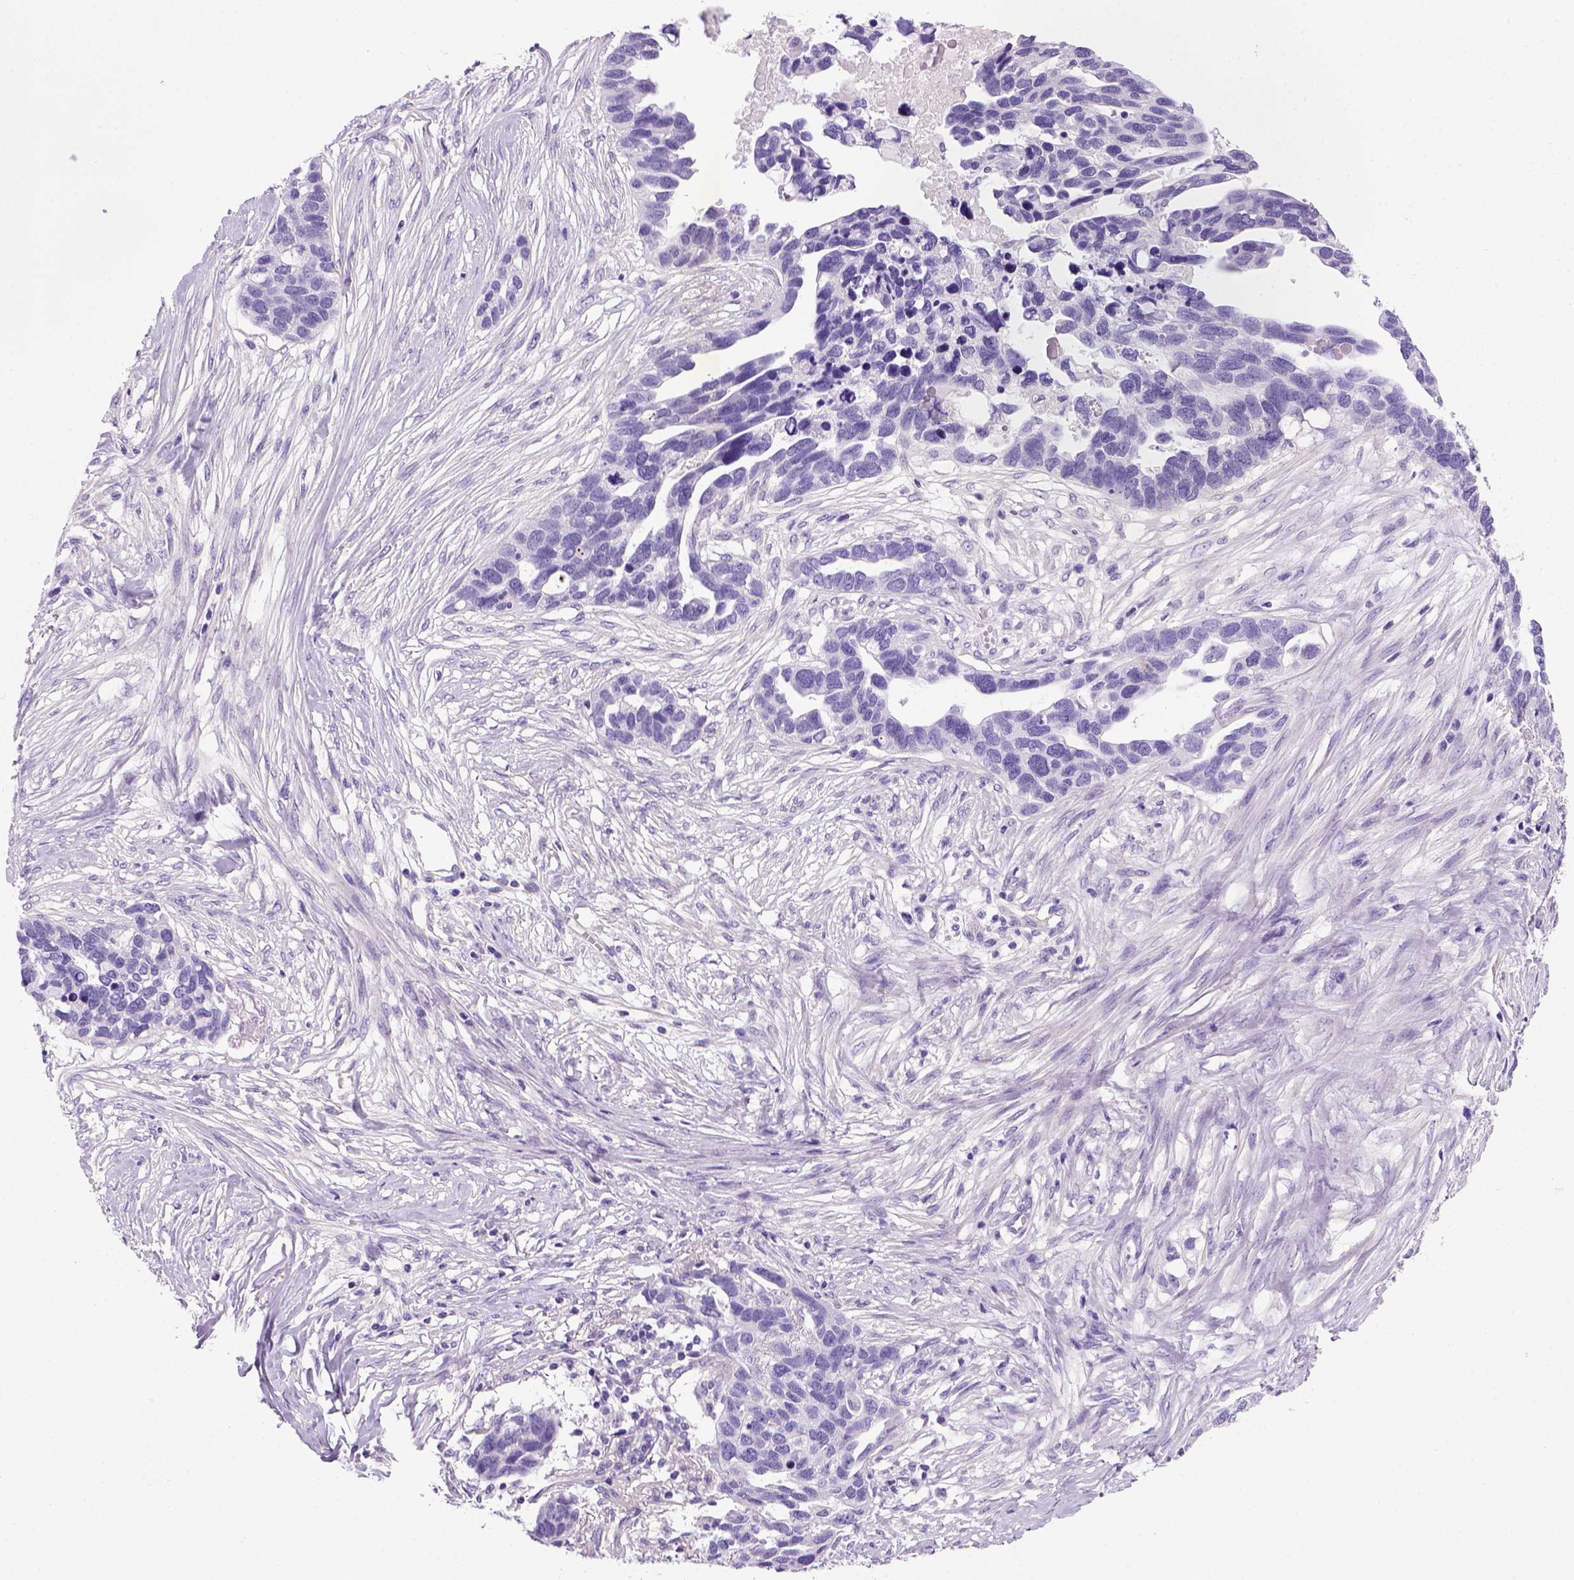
{"staining": {"intensity": "negative", "quantity": "none", "location": "none"}, "tissue": "ovarian cancer", "cell_type": "Tumor cells", "image_type": "cancer", "snomed": [{"axis": "morphology", "description": "Cystadenocarcinoma, serous, NOS"}, {"axis": "topography", "description": "Ovary"}], "caption": "Immunohistochemistry (IHC) histopathology image of neoplastic tissue: human ovarian cancer stained with DAB exhibits no significant protein positivity in tumor cells. The staining is performed using DAB brown chromogen with nuclei counter-stained in using hematoxylin.", "gene": "ARHGEF33", "patient": {"sex": "female", "age": 54}}